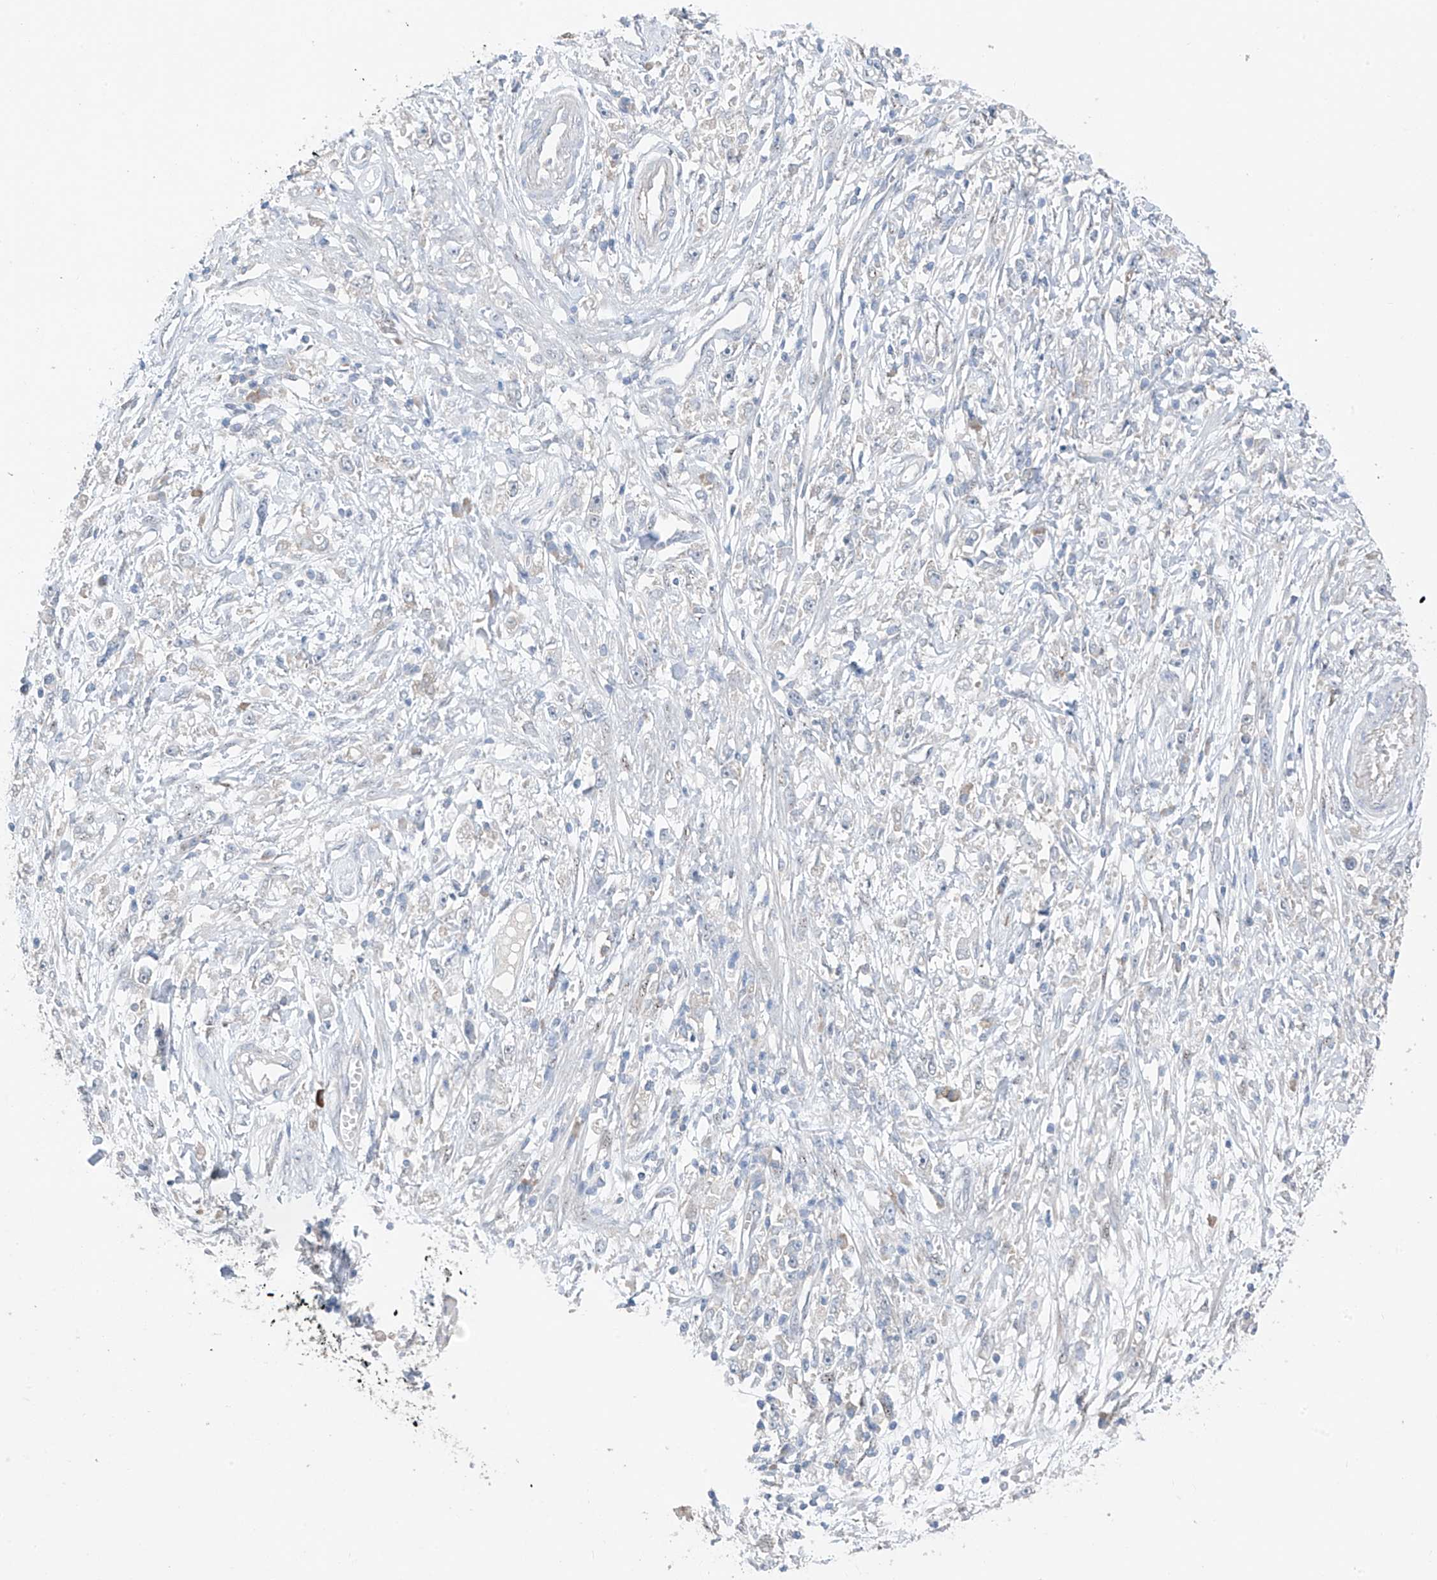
{"staining": {"intensity": "negative", "quantity": "none", "location": "none"}, "tissue": "stomach cancer", "cell_type": "Tumor cells", "image_type": "cancer", "snomed": [{"axis": "morphology", "description": "Adenocarcinoma, NOS"}, {"axis": "topography", "description": "Stomach"}], "caption": "This is an IHC photomicrograph of stomach cancer. There is no positivity in tumor cells.", "gene": "RPL4", "patient": {"sex": "female", "age": 59}}